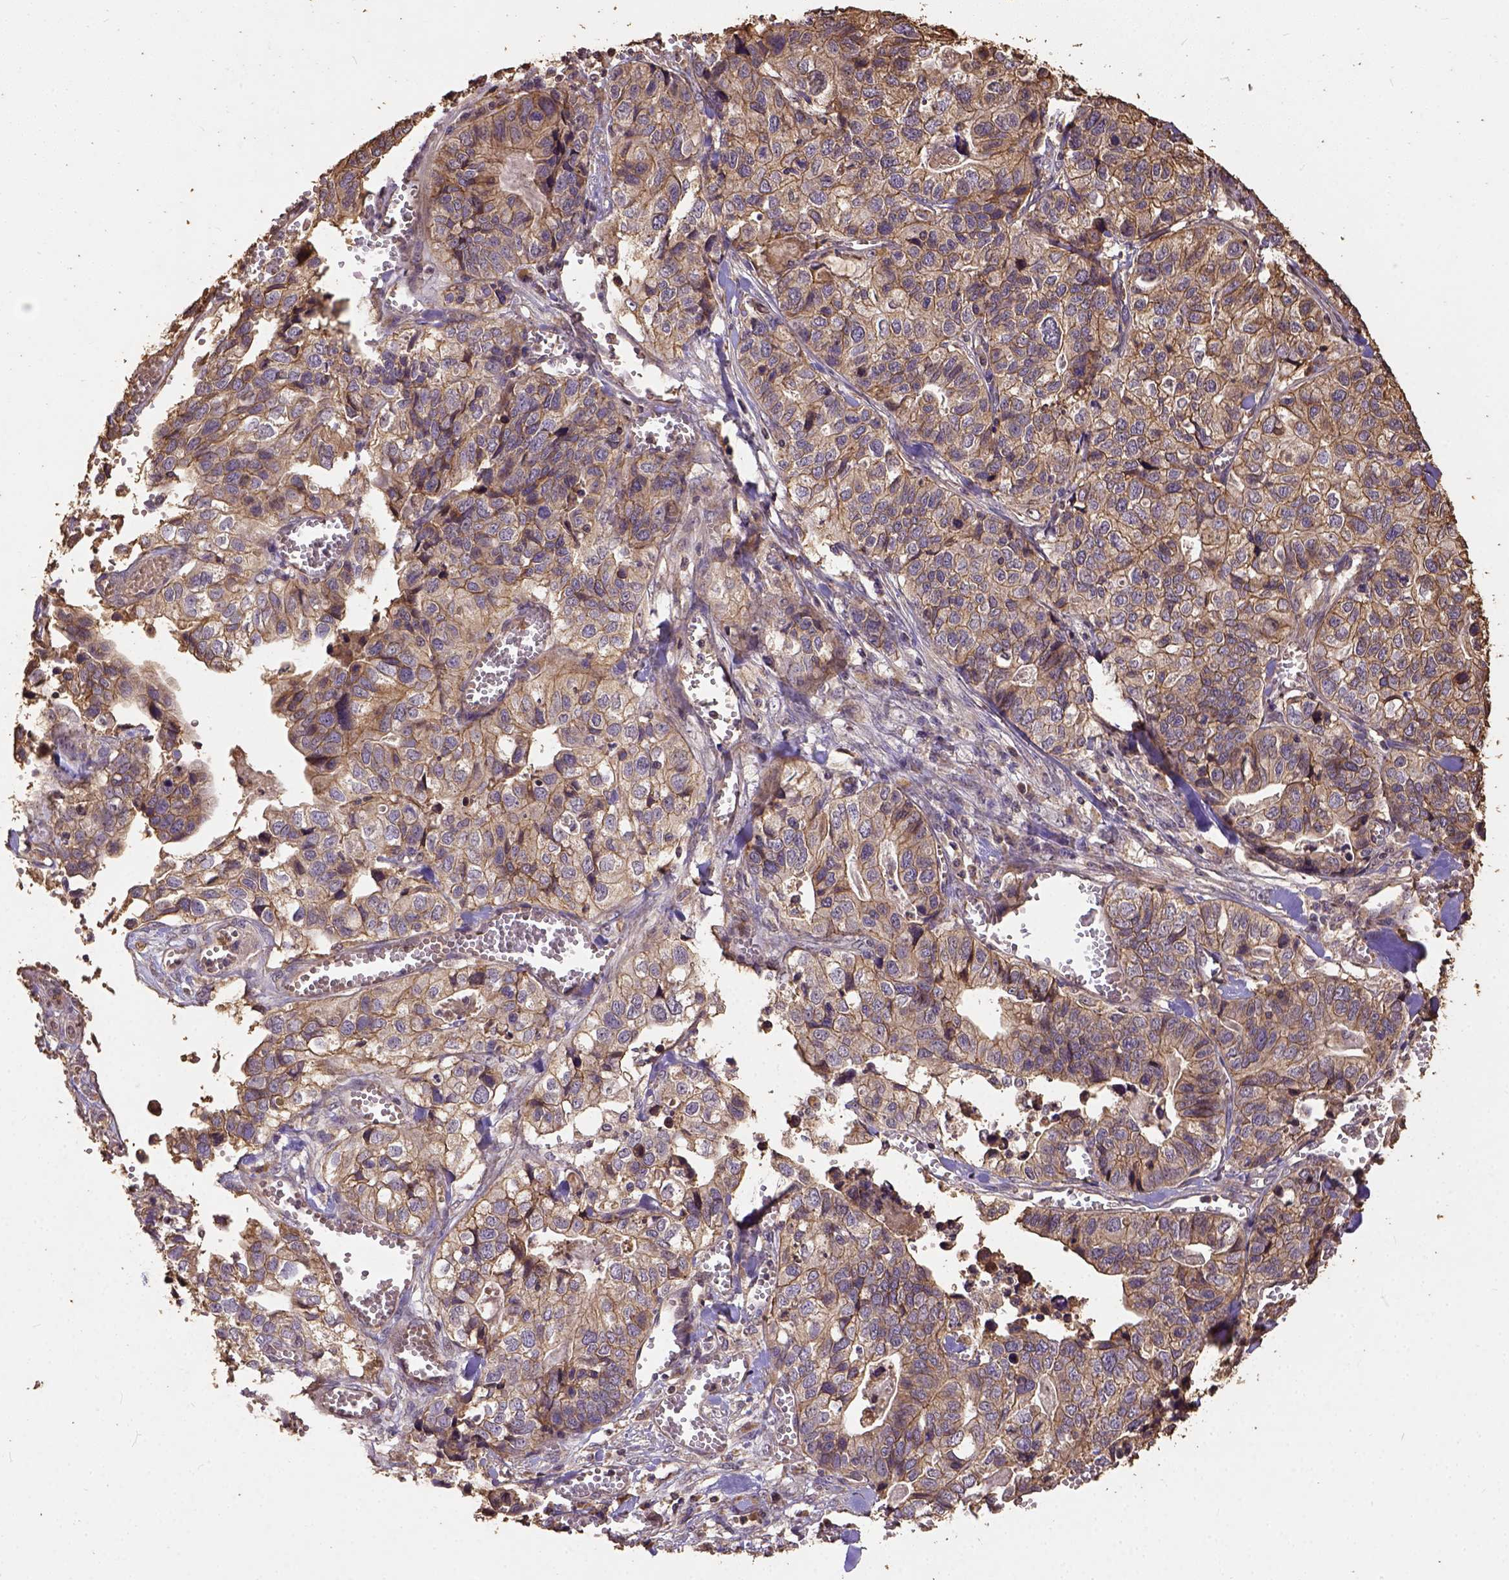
{"staining": {"intensity": "moderate", "quantity": "25%-75%", "location": "cytoplasmic/membranous"}, "tissue": "stomach cancer", "cell_type": "Tumor cells", "image_type": "cancer", "snomed": [{"axis": "morphology", "description": "Adenocarcinoma, NOS"}, {"axis": "topography", "description": "Stomach, upper"}], "caption": "Immunohistochemistry photomicrograph of human stomach cancer (adenocarcinoma) stained for a protein (brown), which displays medium levels of moderate cytoplasmic/membranous positivity in about 25%-75% of tumor cells.", "gene": "ATP1B3", "patient": {"sex": "female", "age": 67}}